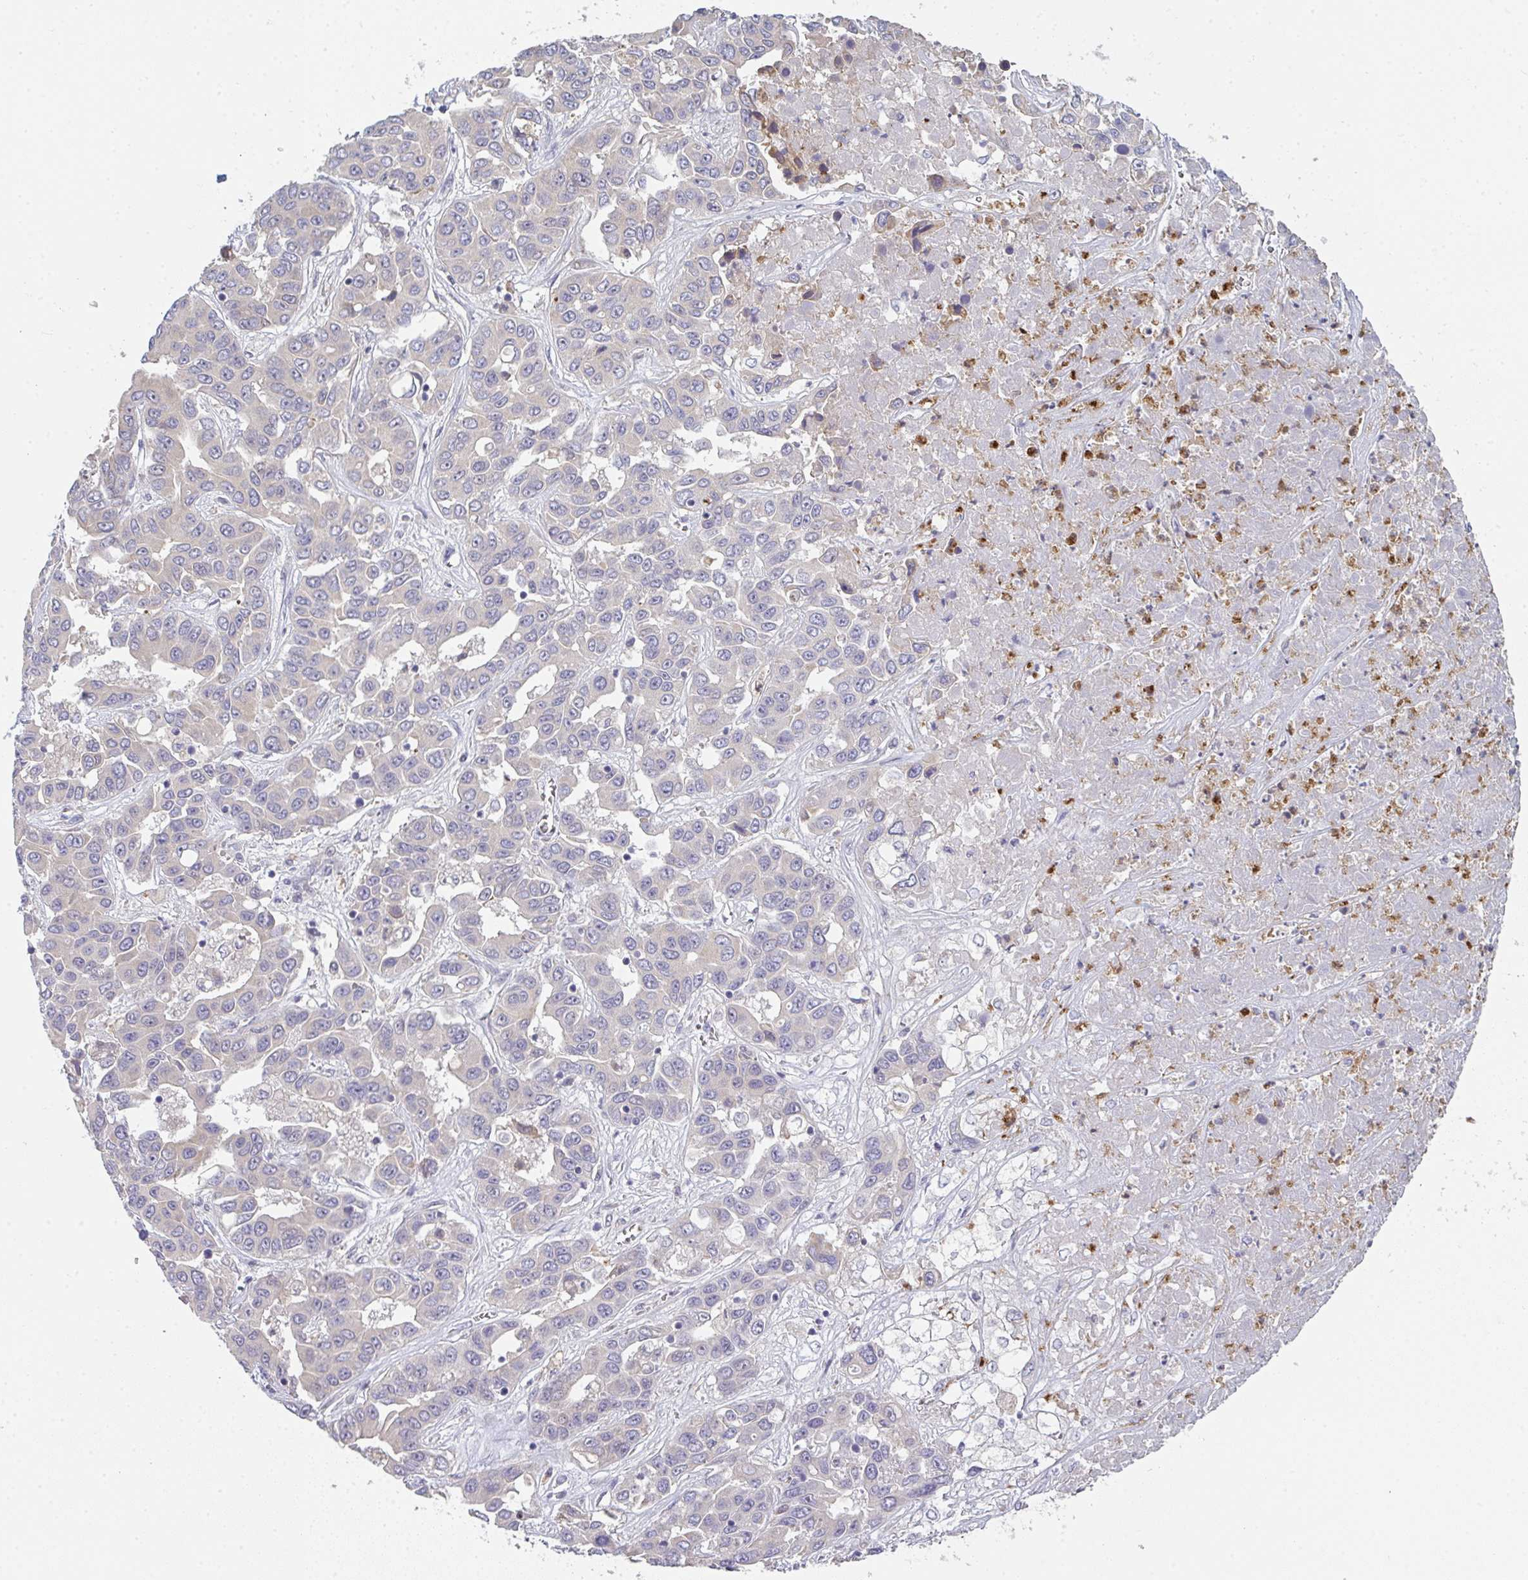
{"staining": {"intensity": "negative", "quantity": "none", "location": "none"}, "tissue": "liver cancer", "cell_type": "Tumor cells", "image_type": "cancer", "snomed": [{"axis": "morphology", "description": "Cholangiocarcinoma"}, {"axis": "topography", "description": "Liver"}], "caption": "Tumor cells show no significant positivity in liver cancer.", "gene": "RIOK1", "patient": {"sex": "female", "age": 52}}